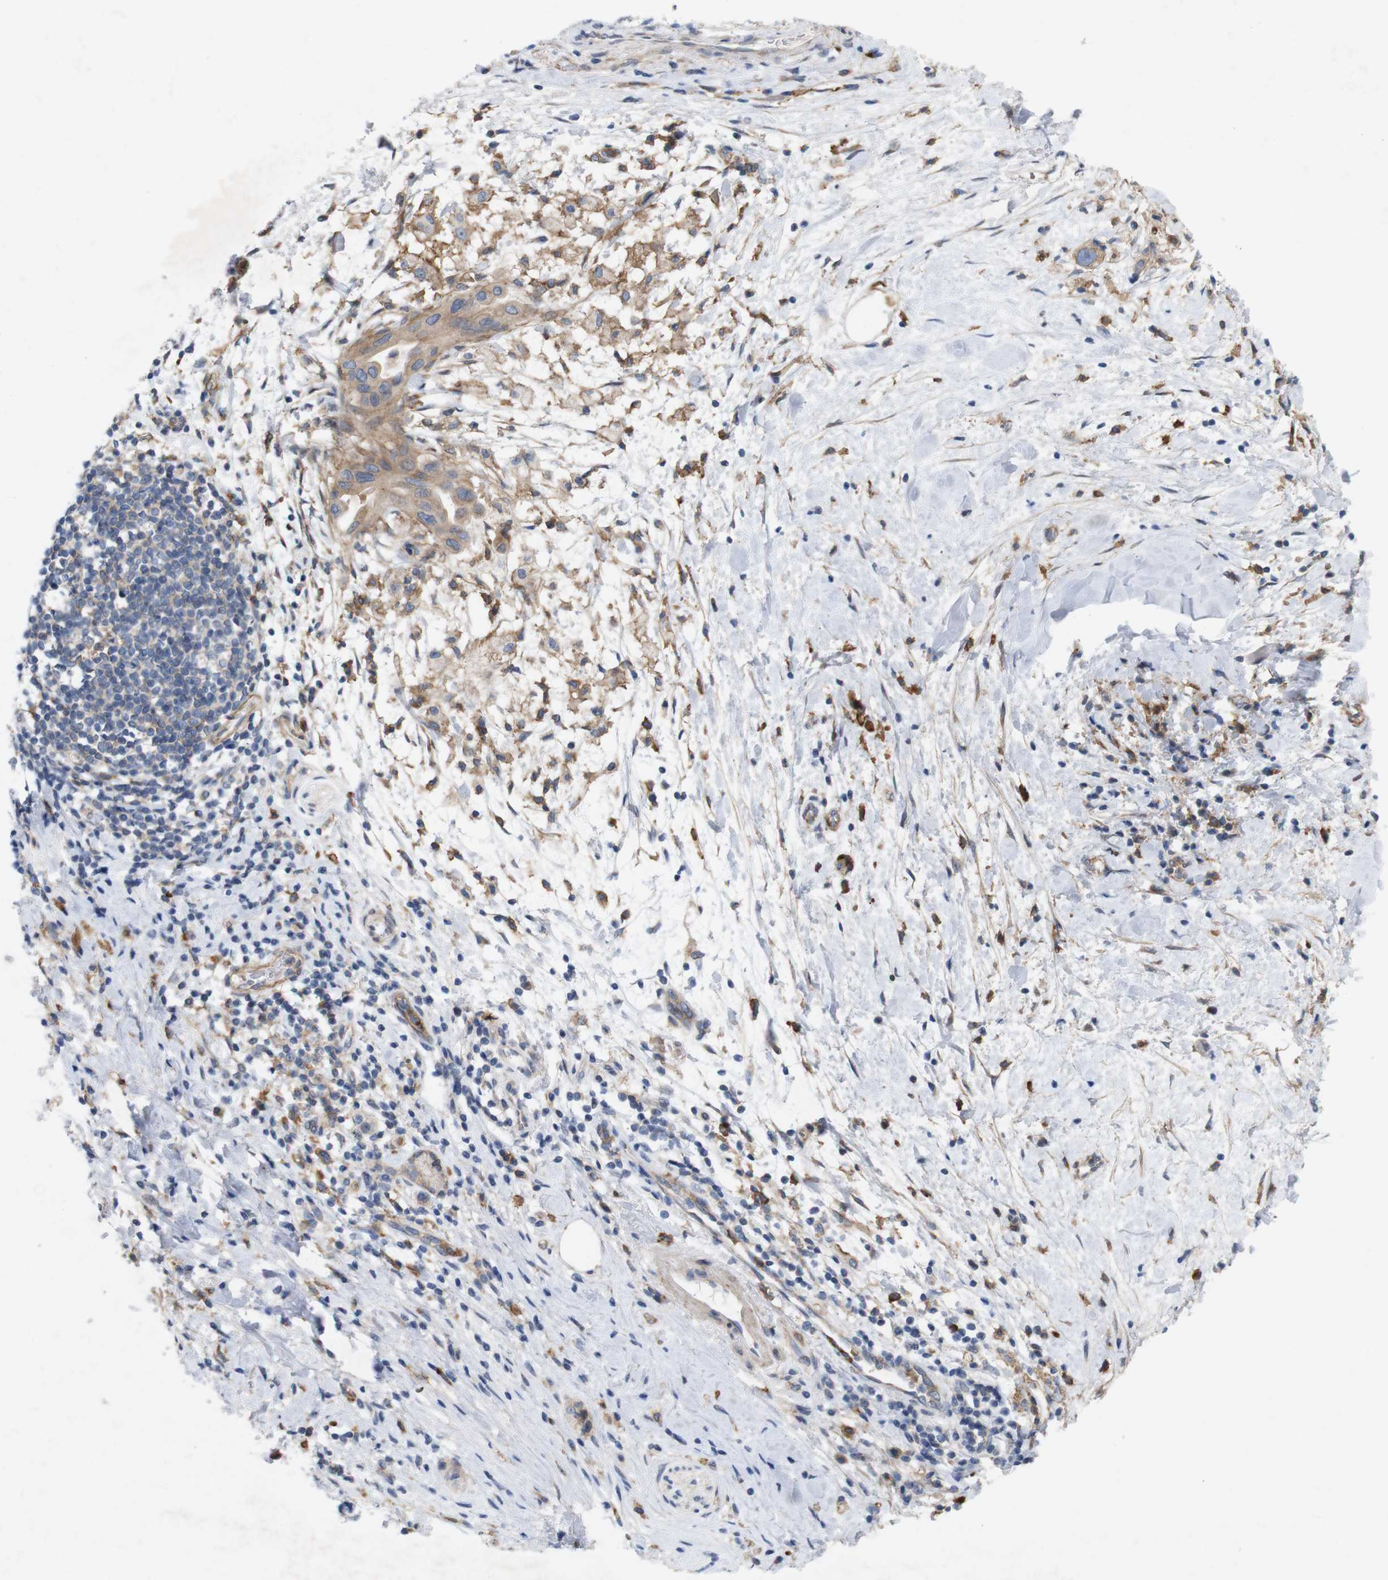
{"staining": {"intensity": "weak", "quantity": ">75%", "location": "cytoplasmic/membranous"}, "tissue": "pancreatic cancer", "cell_type": "Tumor cells", "image_type": "cancer", "snomed": [{"axis": "morphology", "description": "Adenocarcinoma, NOS"}, {"axis": "topography", "description": "Pancreas"}], "caption": "Approximately >75% of tumor cells in human pancreatic cancer display weak cytoplasmic/membranous protein expression as visualized by brown immunohistochemical staining.", "gene": "SIGLEC8", "patient": {"sex": "male", "age": 55}}